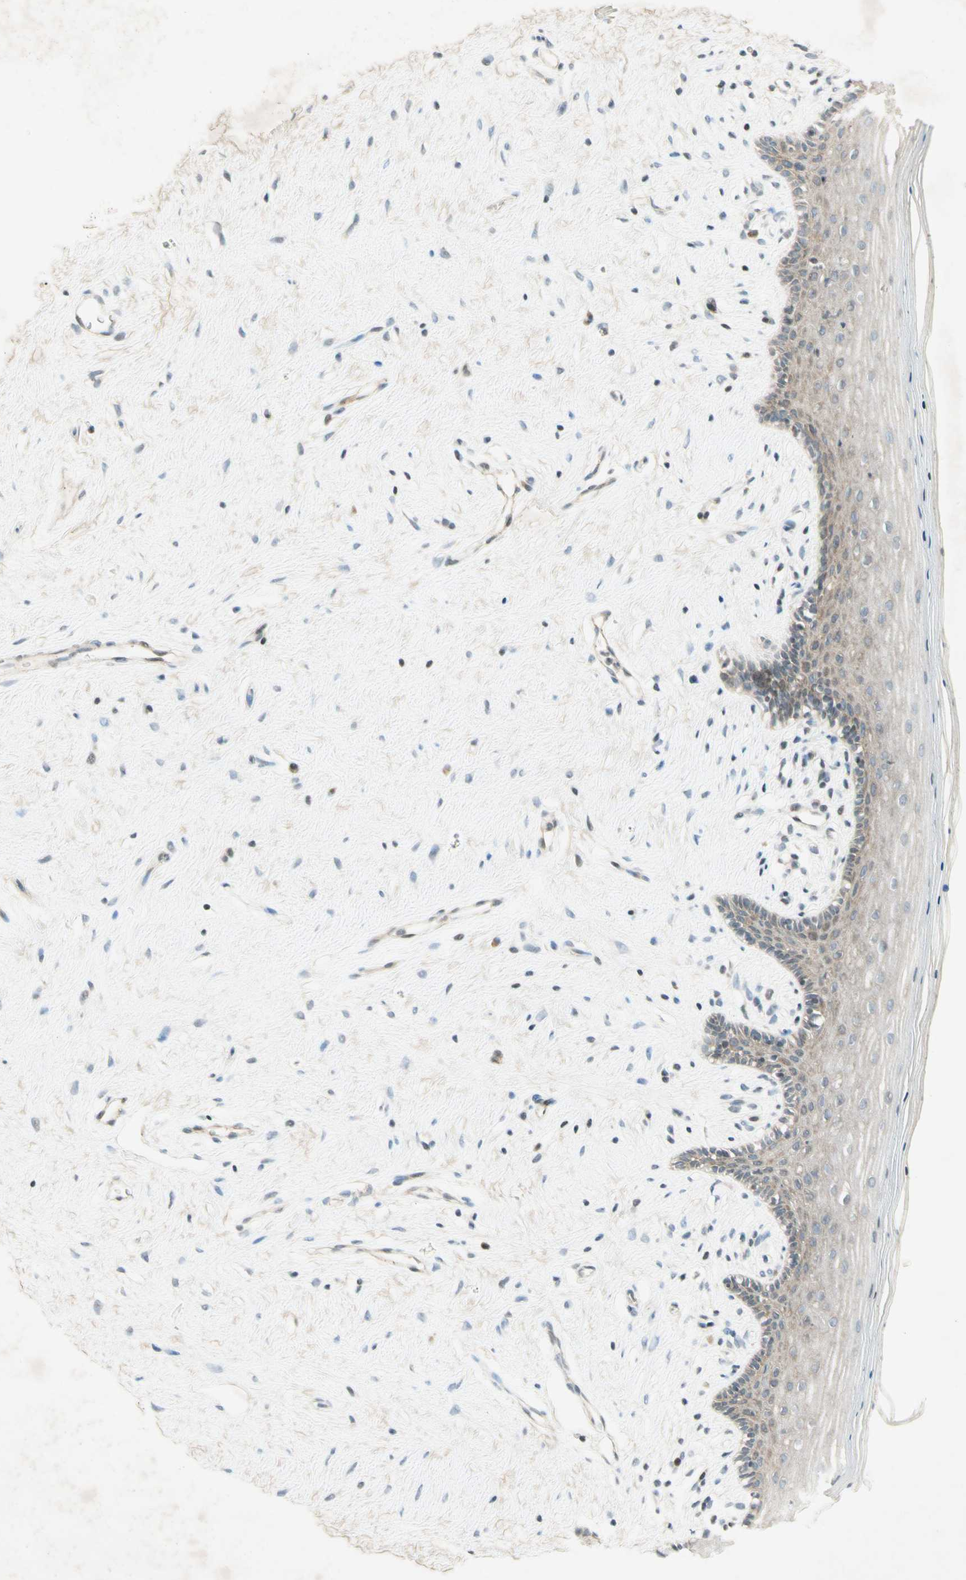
{"staining": {"intensity": "moderate", "quantity": "<25%", "location": "cytoplasmic/membranous"}, "tissue": "vagina", "cell_type": "Squamous epithelial cells", "image_type": "normal", "snomed": [{"axis": "morphology", "description": "Normal tissue, NOS"}, {"axis": "topography", "description": "Vagina"}], "caption": "Protein staining of normal vagina exhibits moderate cytoplasmic/membranous staining in approximately <25% of squamous epithelial cells.", "gene": "ETF1", "patient": {"sex": "female", "age": 44}}